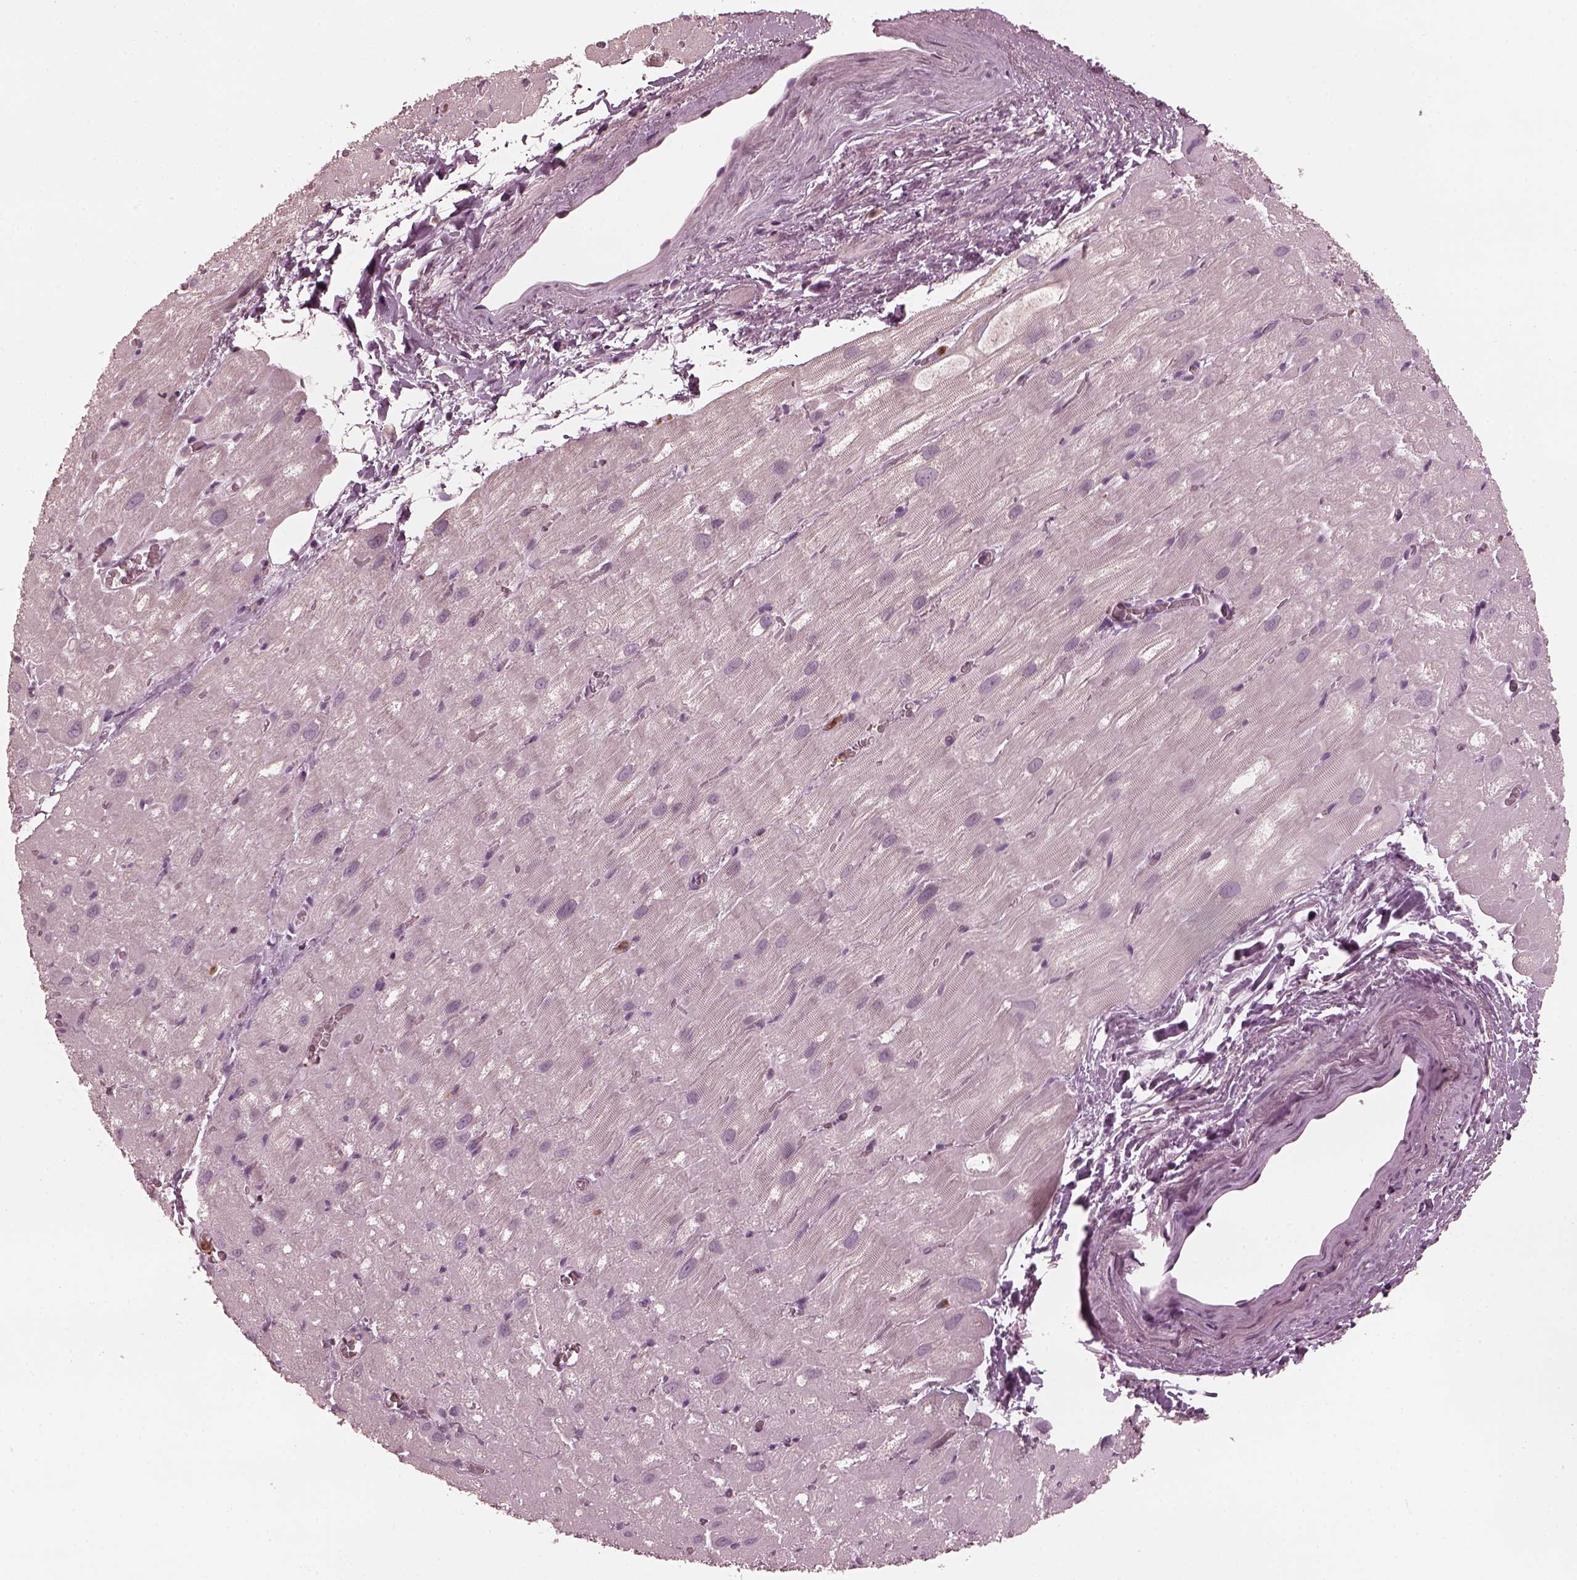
{"staining": {"intensity": "negative", "quantity": "none", "location": "none"}, "tissue": "heart muscle", "cell_type": "Cardiomyocytes", "image_type": "normal", "snomed": [{"axis": "morphology", "description": "Normal tissue, NOS"}, {"axis": "topography", "description": "Heart"}], "caption": "Protein analysis of unremarkable heart muscle exhibits no significant expression in cardiomyocytes.", "gene": "PSTPIP2", "patient": {"sex": "male", "age": 61}}